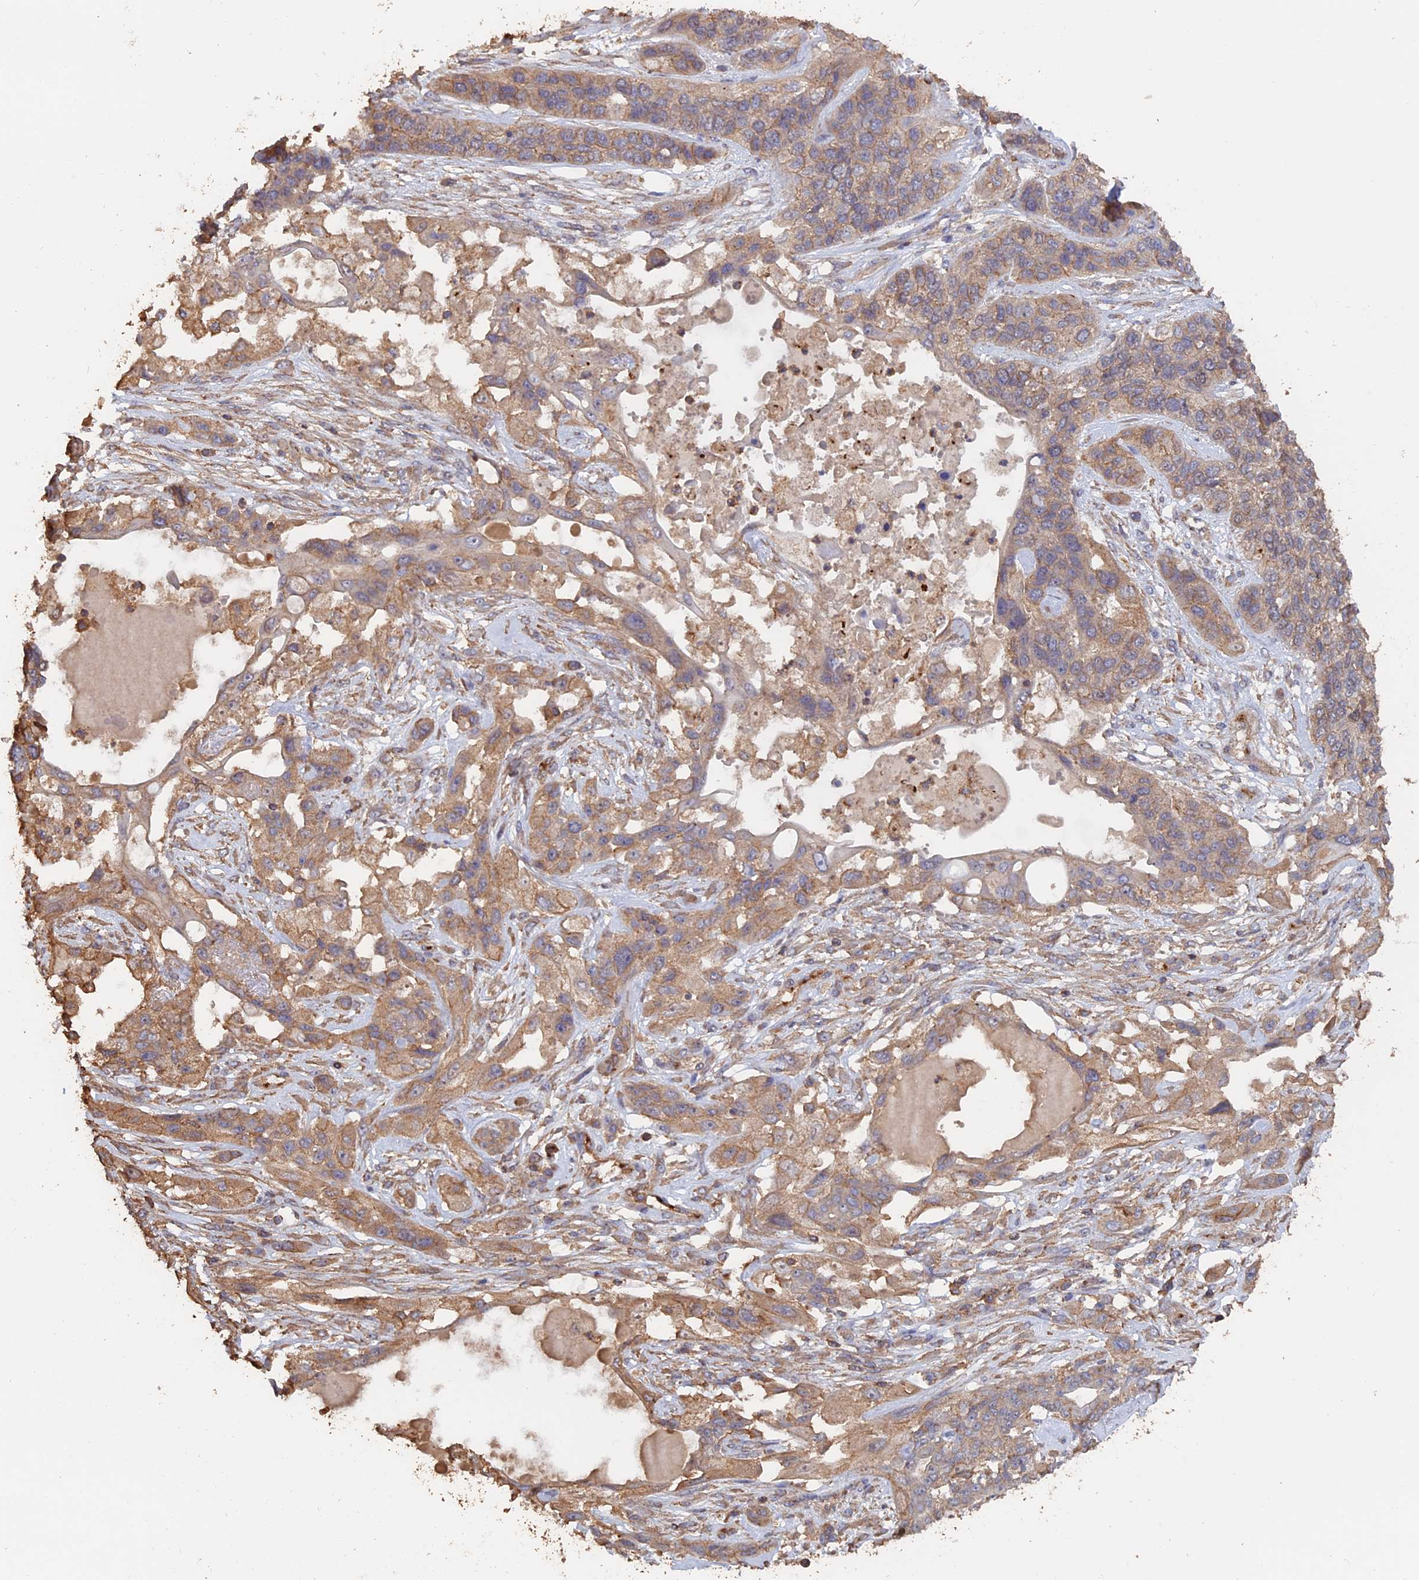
{"staining": {"intensity": "moderate", "quantity": "<25%", "location": "cytoplasmic/membranous"}, "tissue": "lung cancer", "cell_type": "Tumor cells", "image_type": "cancer", "snomed": [{"axis": "morphology", "description": "Squamous cell carcinoma, NOS"}, {"axis": "topography", "description": "Lung"}], "caption": "Human squamous cell carcinoma (lung) stained with a protein marker displays moderate staining in tumor cells.", "gene": "PIGQ", "patient": {"sex": "female", "age": 70}}